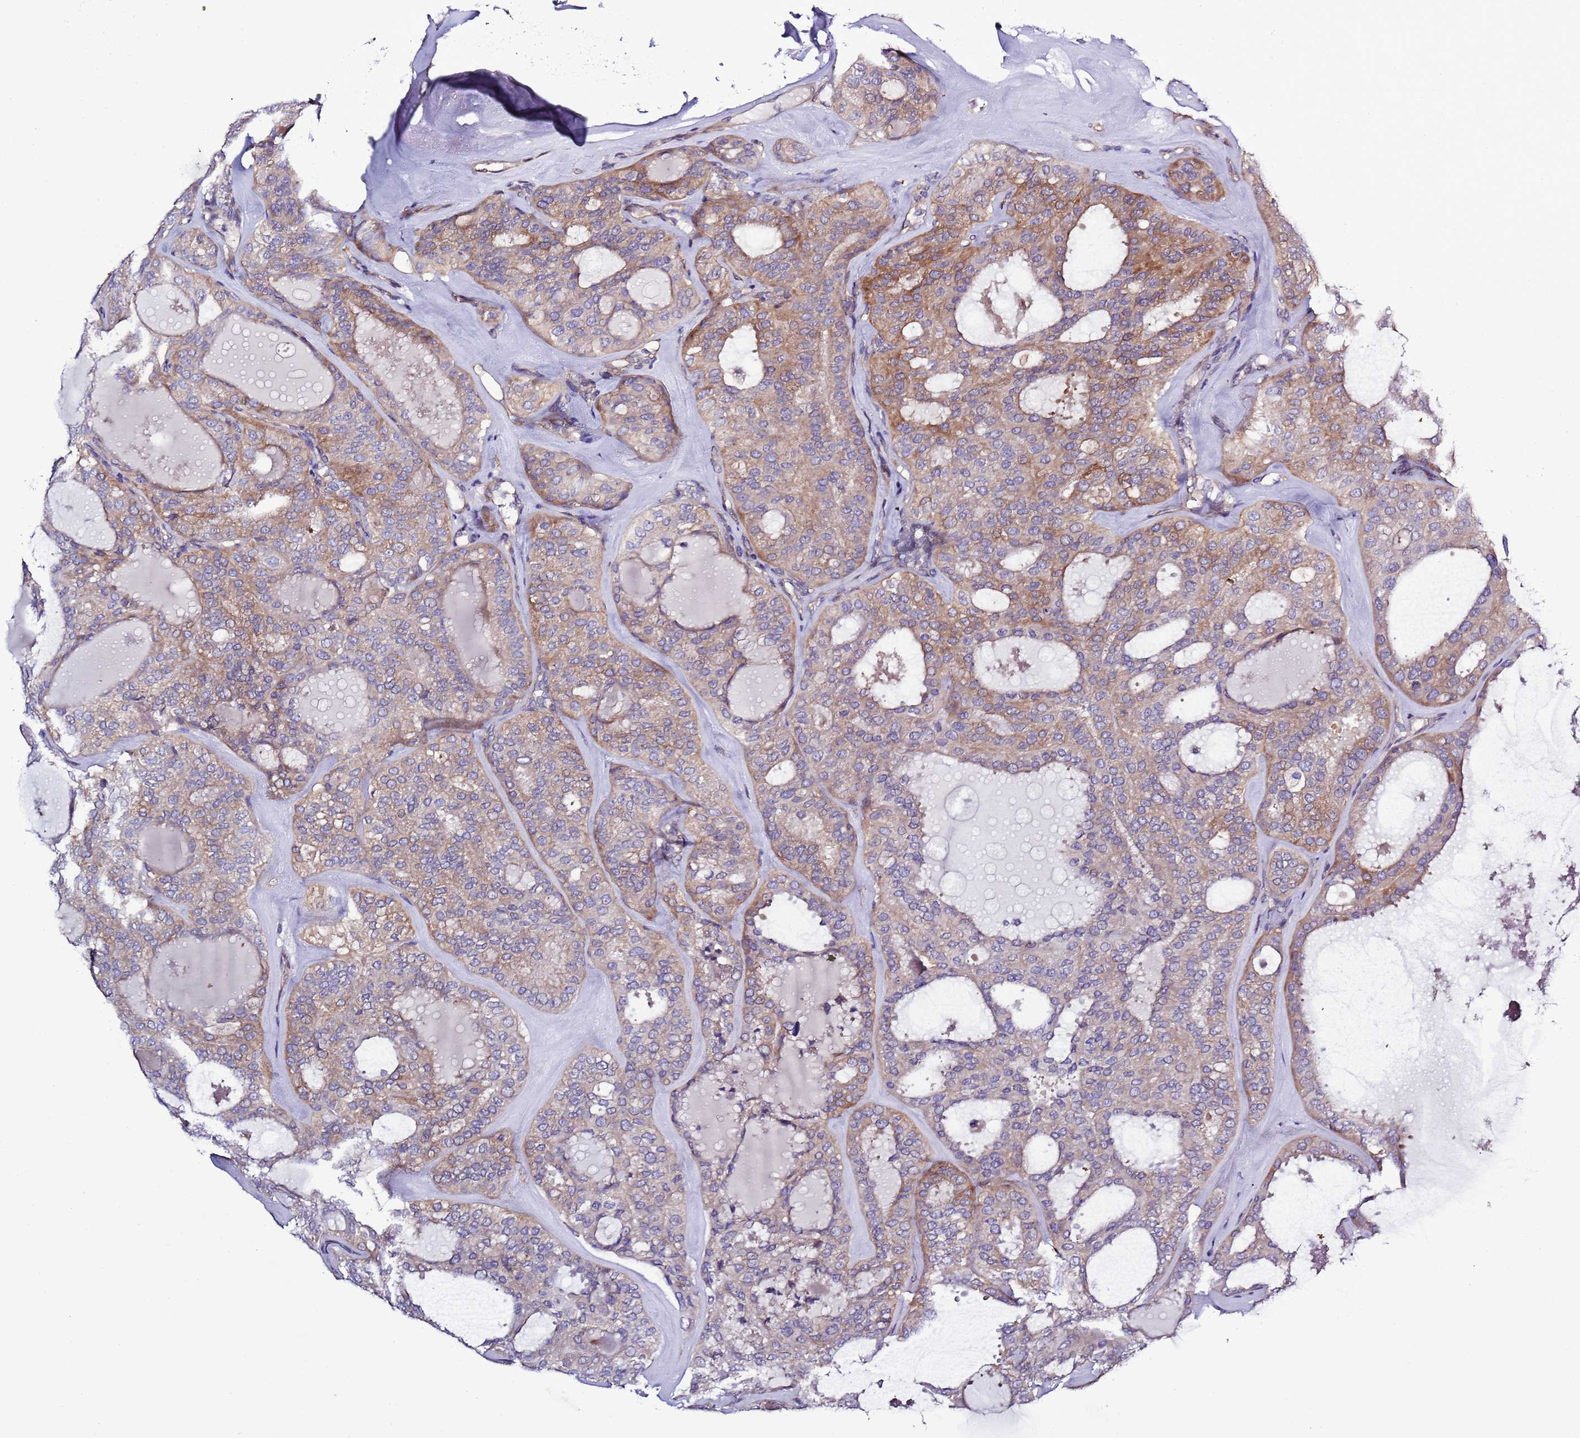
{"staining": {"intensity": "moderate", "quantity": "<25%", "location": "cytoplasmic/membranous"}, "tissue": "thyroid cancer", "cell_type": "Tumor cells", "image_type": "cancer", "snomed": [{"axis": "morphology", "description": "Follicular adenoma carcinoma, NOS"}, {"axis": "topography", "description": "Thyroid gland"}], "caption": "Immunohistochemistry (IHC) micrograph of thyroid cancer (follicular adenoma carcinoma) stained for a protein (brown), which reveals low levels of moderate cytoplasmic/membranous positivity in about <25% of tumor cells.", "gene": "SPCS1", "patient": {"sex": "male", "age": 75}}